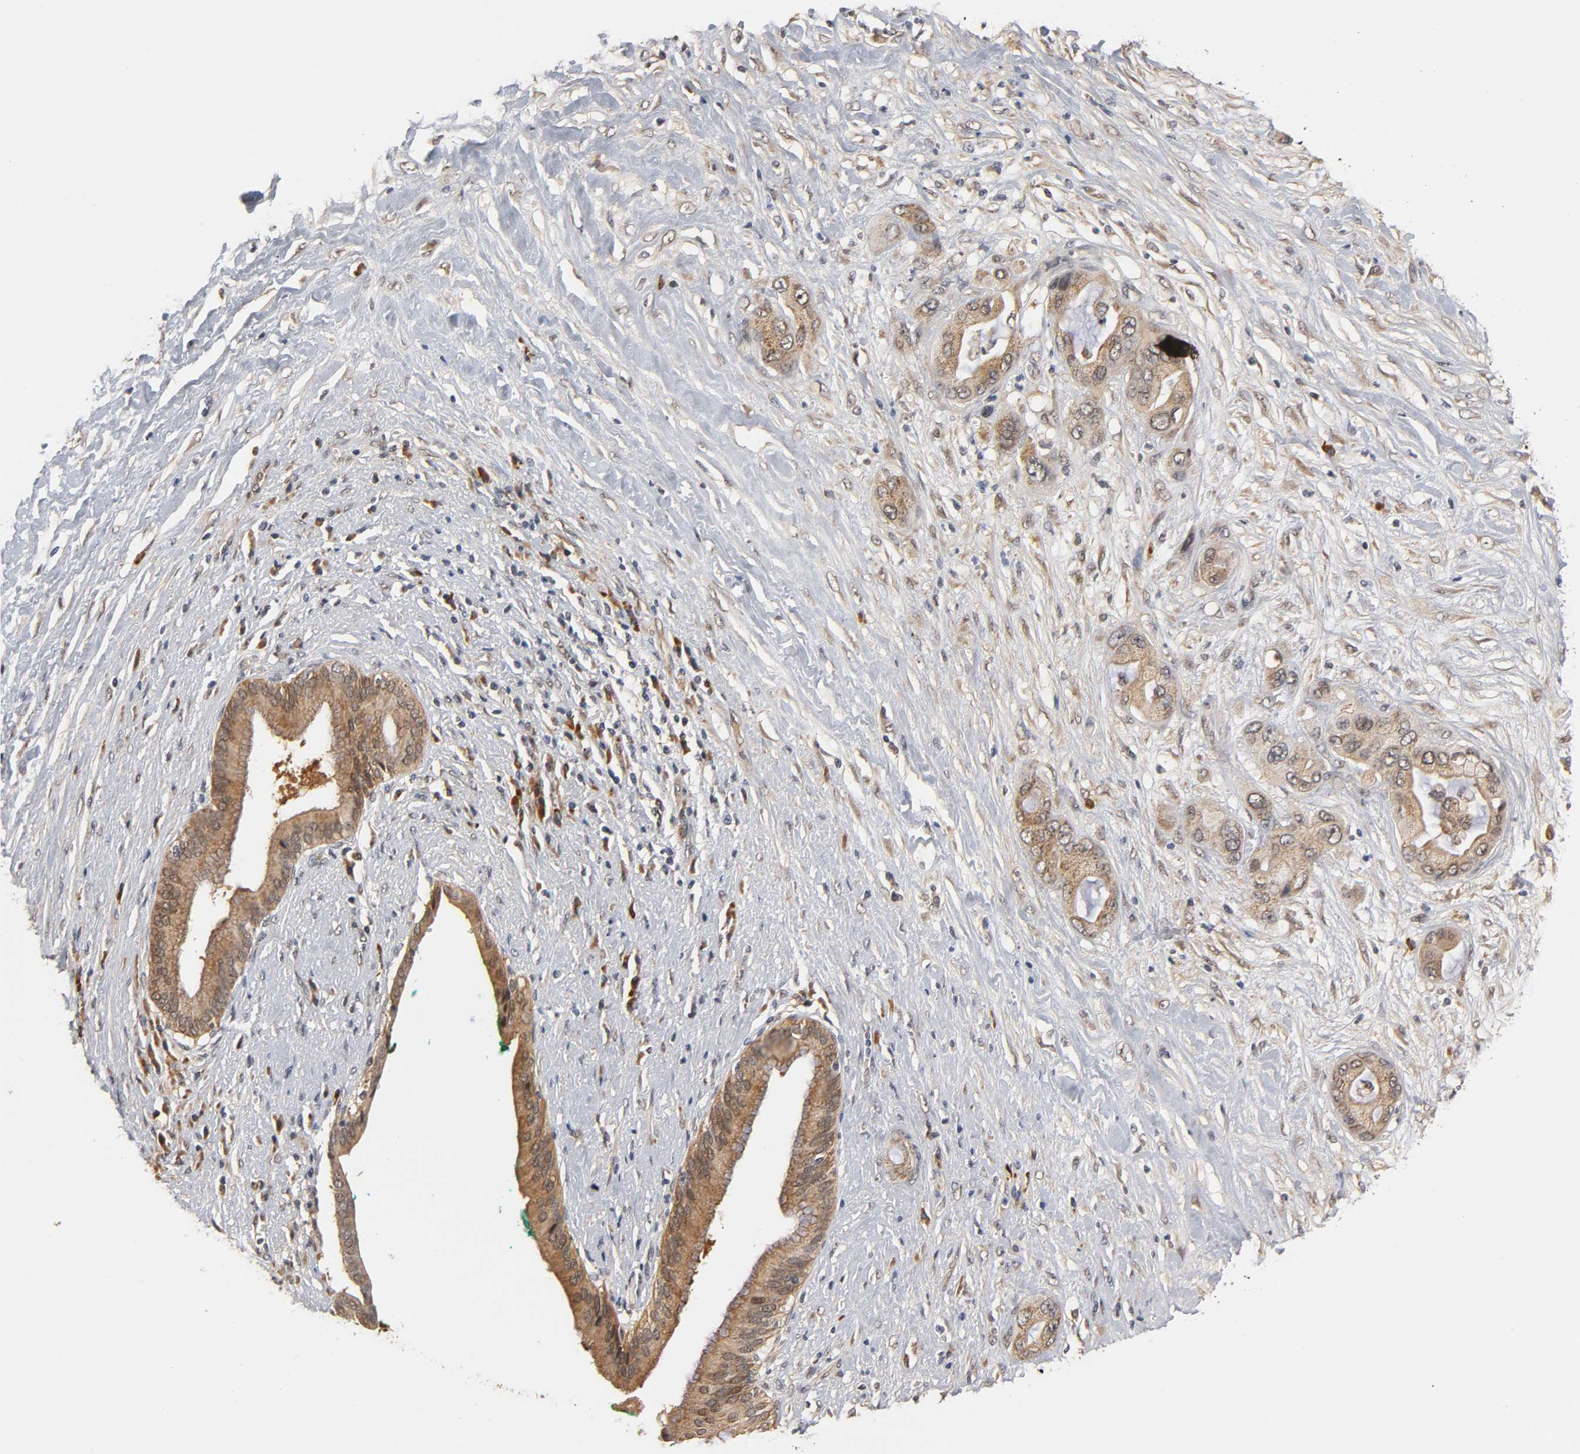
{"staining": {"intensity": "strong", "quantity": ">75%", "location": "cytoplasmic/membranous,nuclear"}, "tissue": "pancreatic cancer", "cell_type": "Tumor cells", "image_type": "cancer", "snomed": [{"axis": "morphology", "description": "Adenocarcinoma, NOS"}, {"axis": "topography", "description": "Pancreas"}], "caption": "The photomicrograph reveals a brown stain indicating the presence of a protein in the cytoplasmic/membranous and nuclear of tumor cells in pancreatic adenocarcinoma.", "gene": "GSTZ1", "patient": {"sex": "female", "age": 59}}